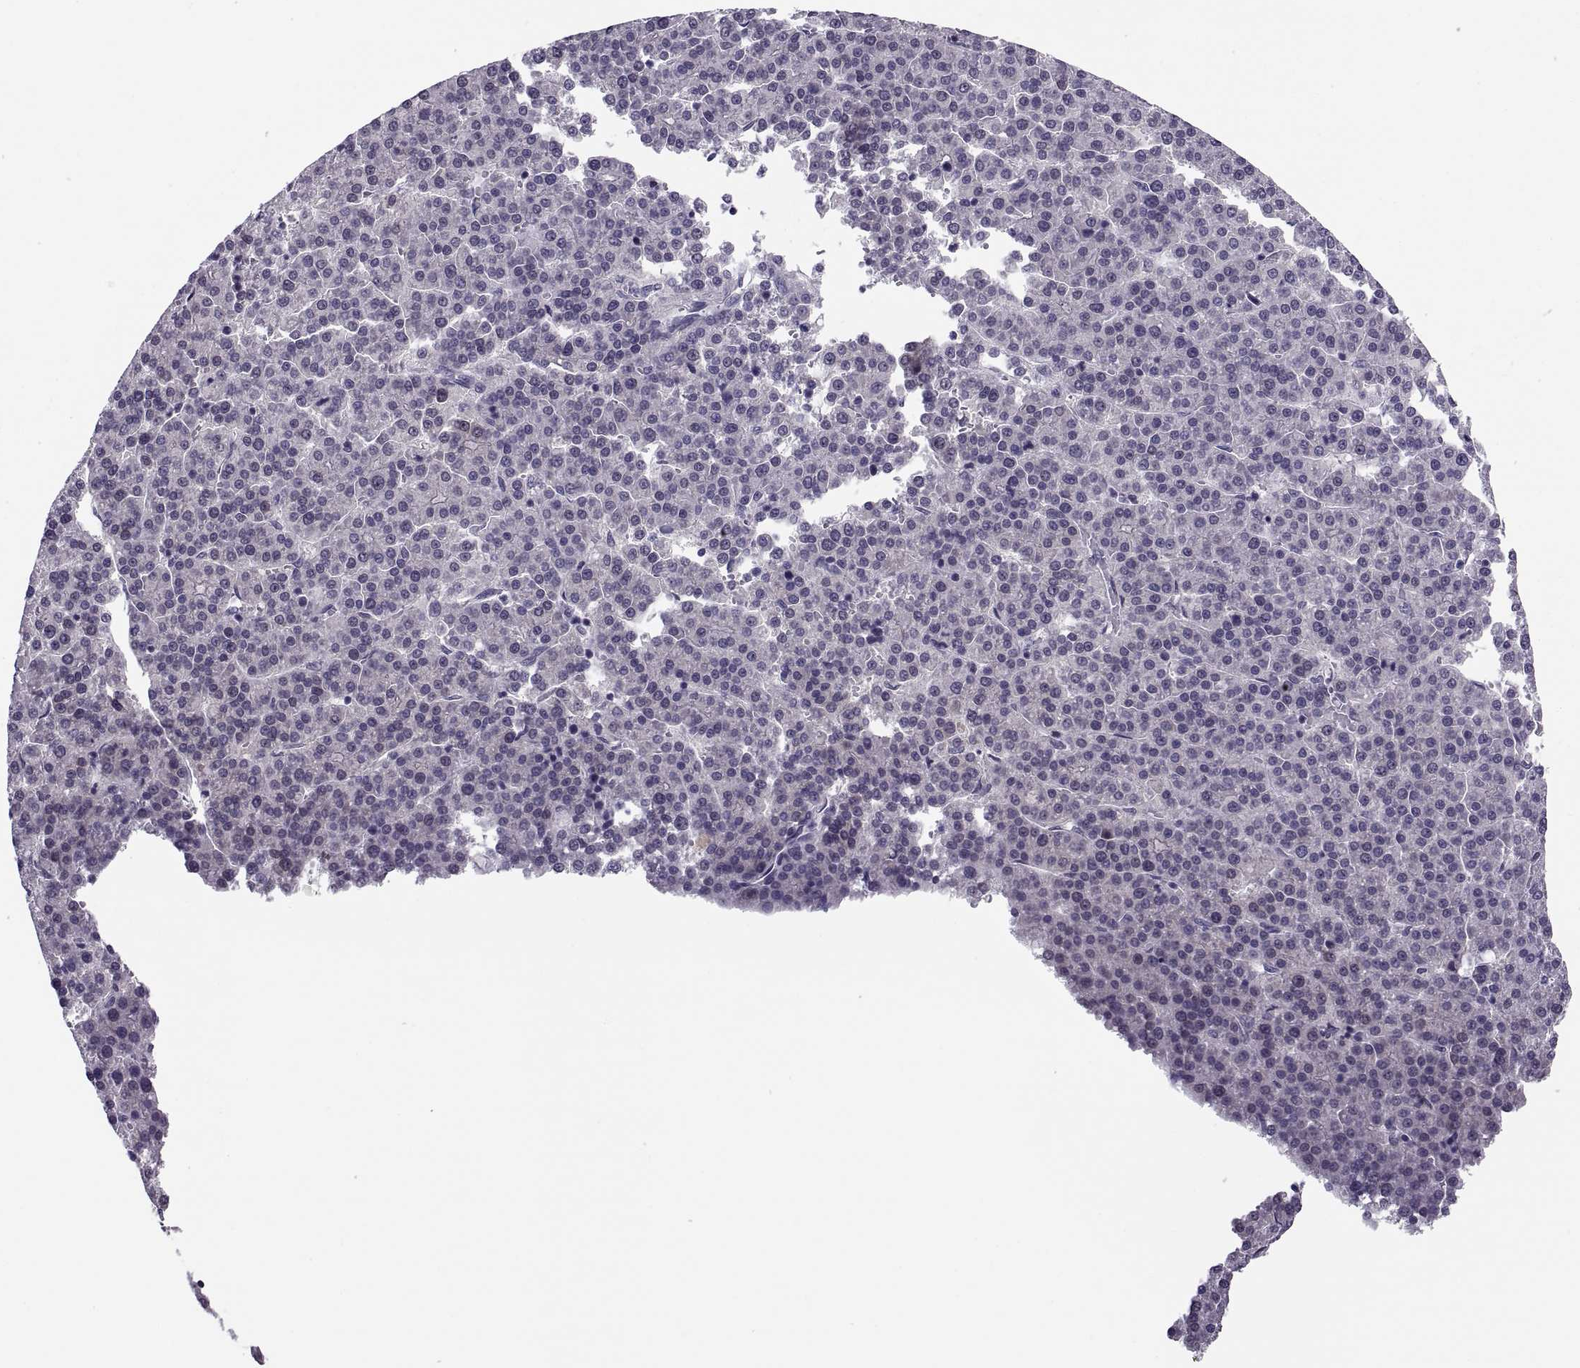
{"staining": {"intensity": "negative", "quantity": "none", "location": "none"}, "tissue": "liver cancer", "cell_type": "Tumor cells", "image_type": "cancer", "snomed": [{"axis": "morphology", "description": "Carcinoma, Hepatocellular, NOS"}, {"axis": "topography", "description": "Liver"}], "caption": "Image shows no protein positivity in tumor cells of liver cancer tissue.", "gene": "MAGEB1", "patient": {"sex": "female", "age": 58}}